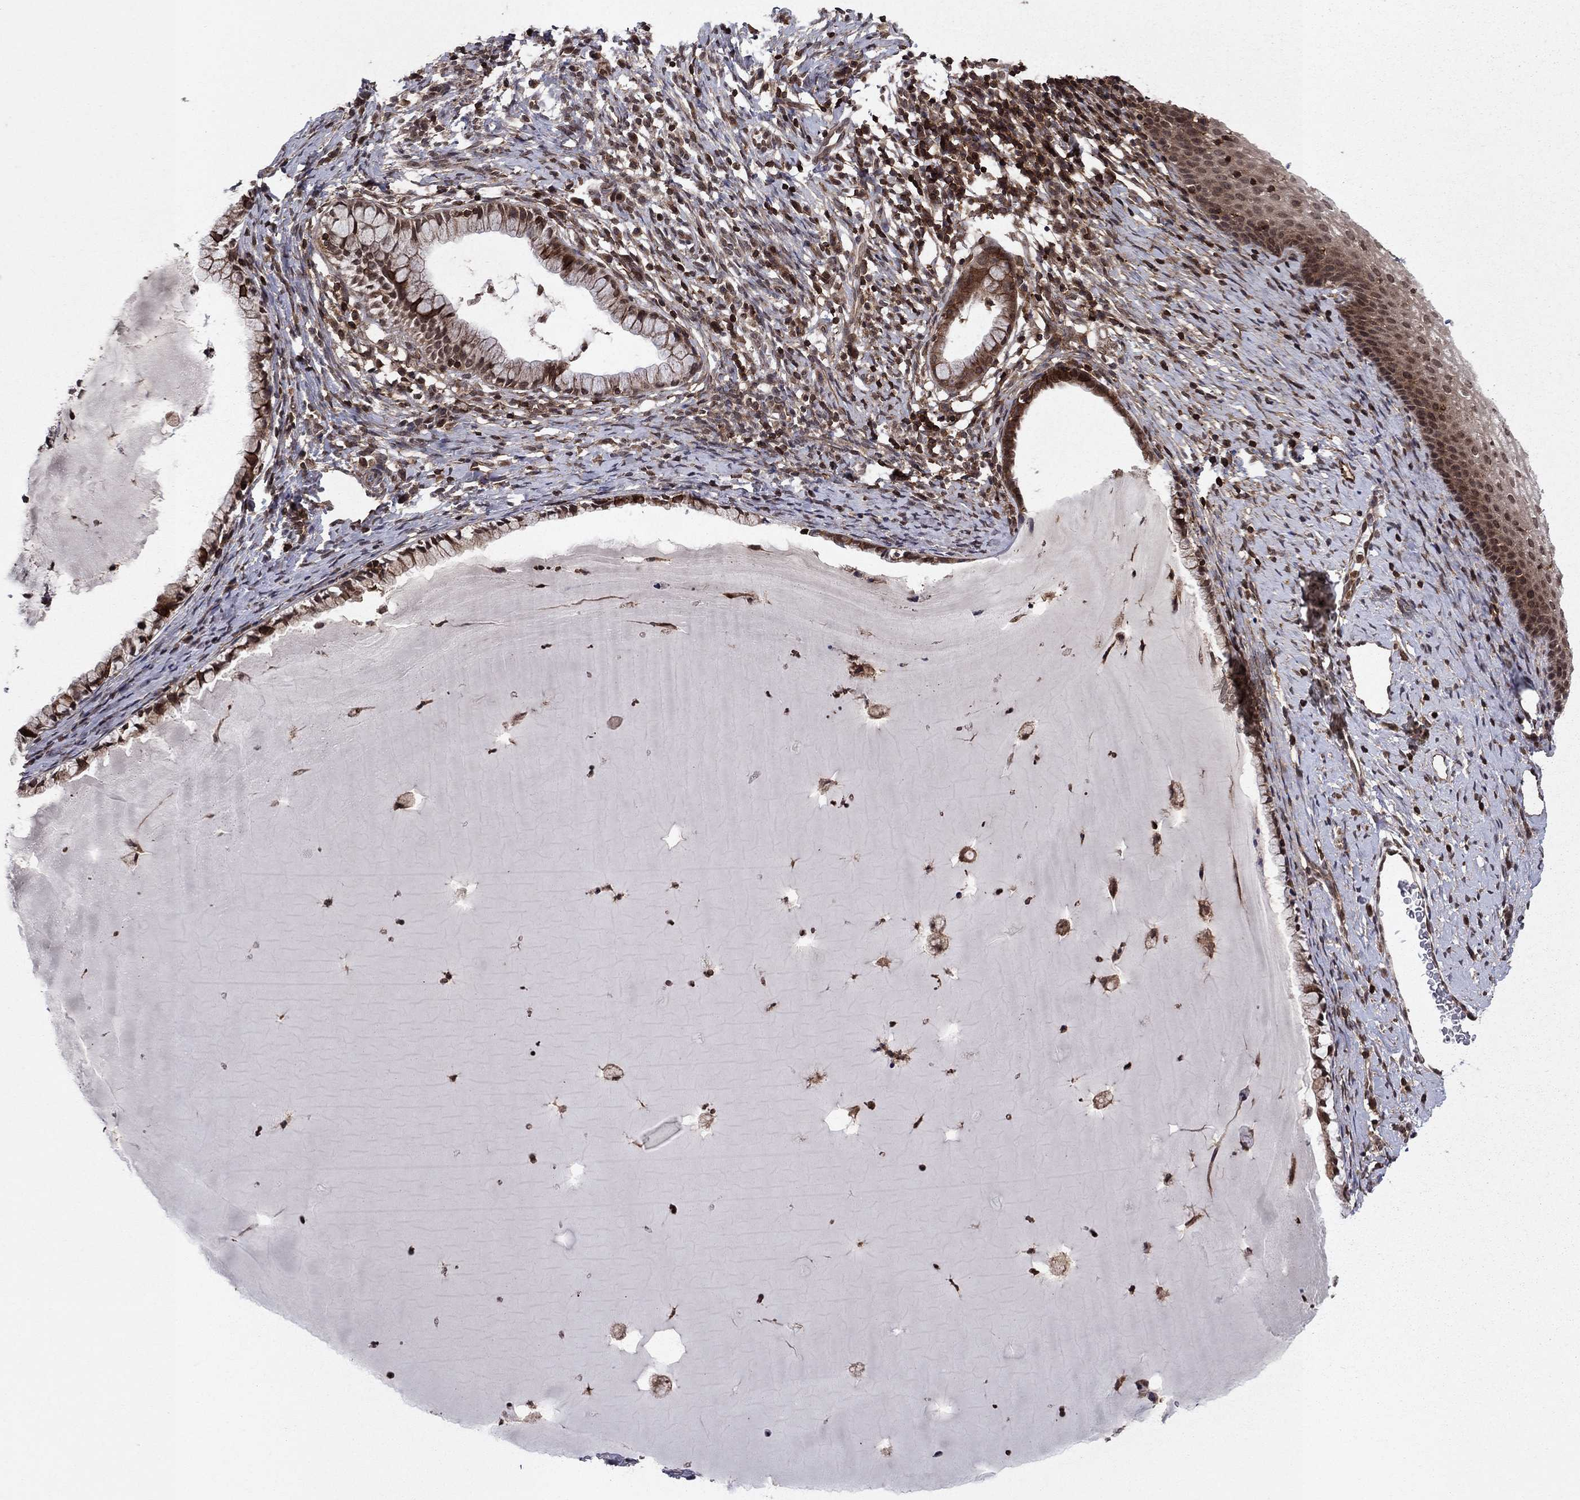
{"staining": {"intensity": "moderate", "quantity": "25%-75%", "location": "cytoplasmic/membranous,nuclear"}, "tissue": "cervix", "cell_type": "Glandular cells", "image_type": "normal", "snomed": [{"axis": "morphology", "description": "Normal tissue, NOS"}, {"axis": "topography", "description": "Cervix"}], "caption": "Moderate cytoplasmic/membranous,nuclear staining is present in approximately 25%-75% of glandular cells in normal cervix. Immunohistochemistry (ihc) stains the protein in brown and the nuclei are stained blue.", "gene": "SSX2IP", "patient": {"sex": "female", "age": 39}}